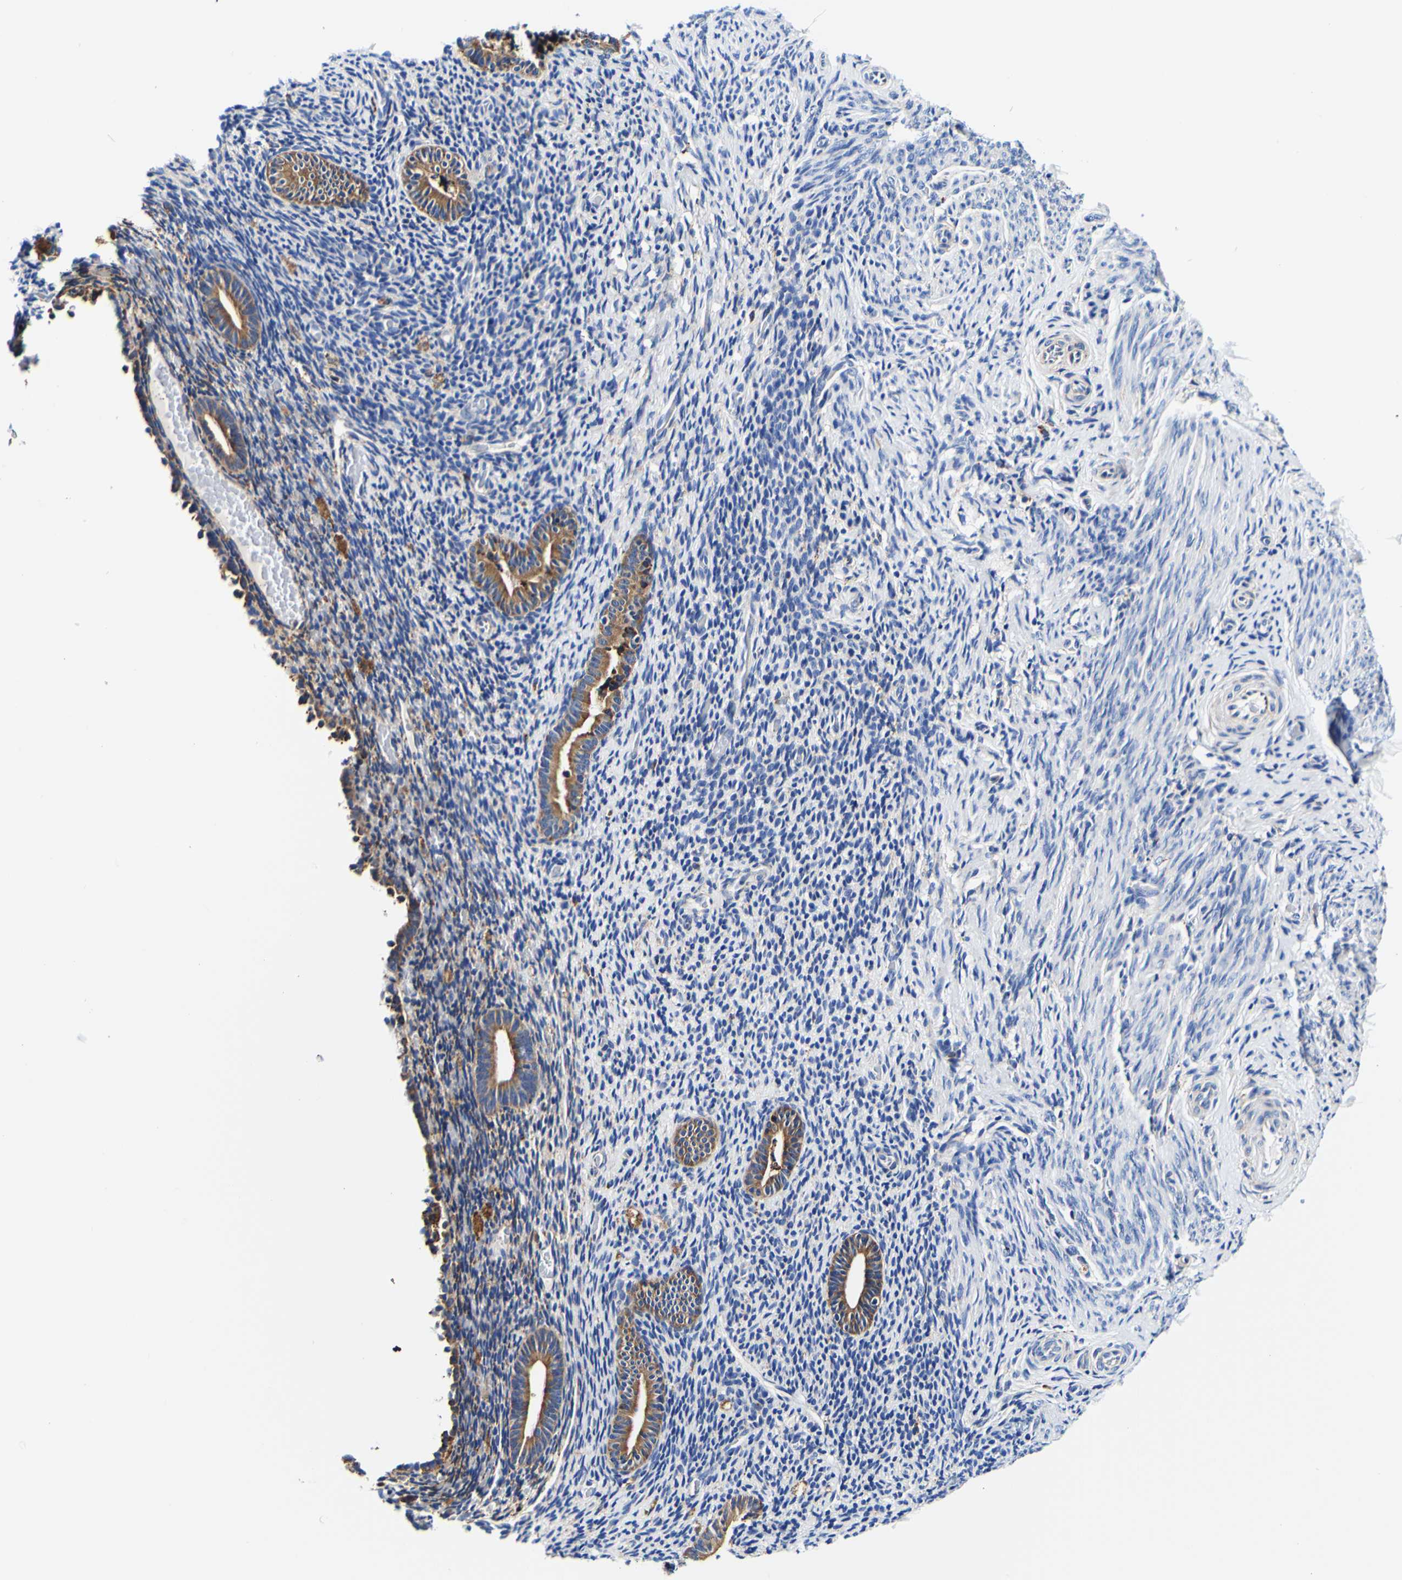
{"staining": {"intensity": "negative", "quantity": "none", "location": "none"}, "tissue": "endometrium", "cell_type": "Cells in endometrial stroma", "image_type": "normal", "snomed": [{"axis": "morphology", "description": "Normal tissue, NOS"}, {"axis": "topography", "description": "Endometrium"}], "caption": "Immunohistochemical staining of unremarkable endometrium demonstrates no significant positivity in cells in endometrial stroma. (DAB (3,3'-diaminobenzidine) immunohistochemistry with hematoxylin counter stain).", "gene": "P4HB", "patient": {"sex": "female", "age": 51}}